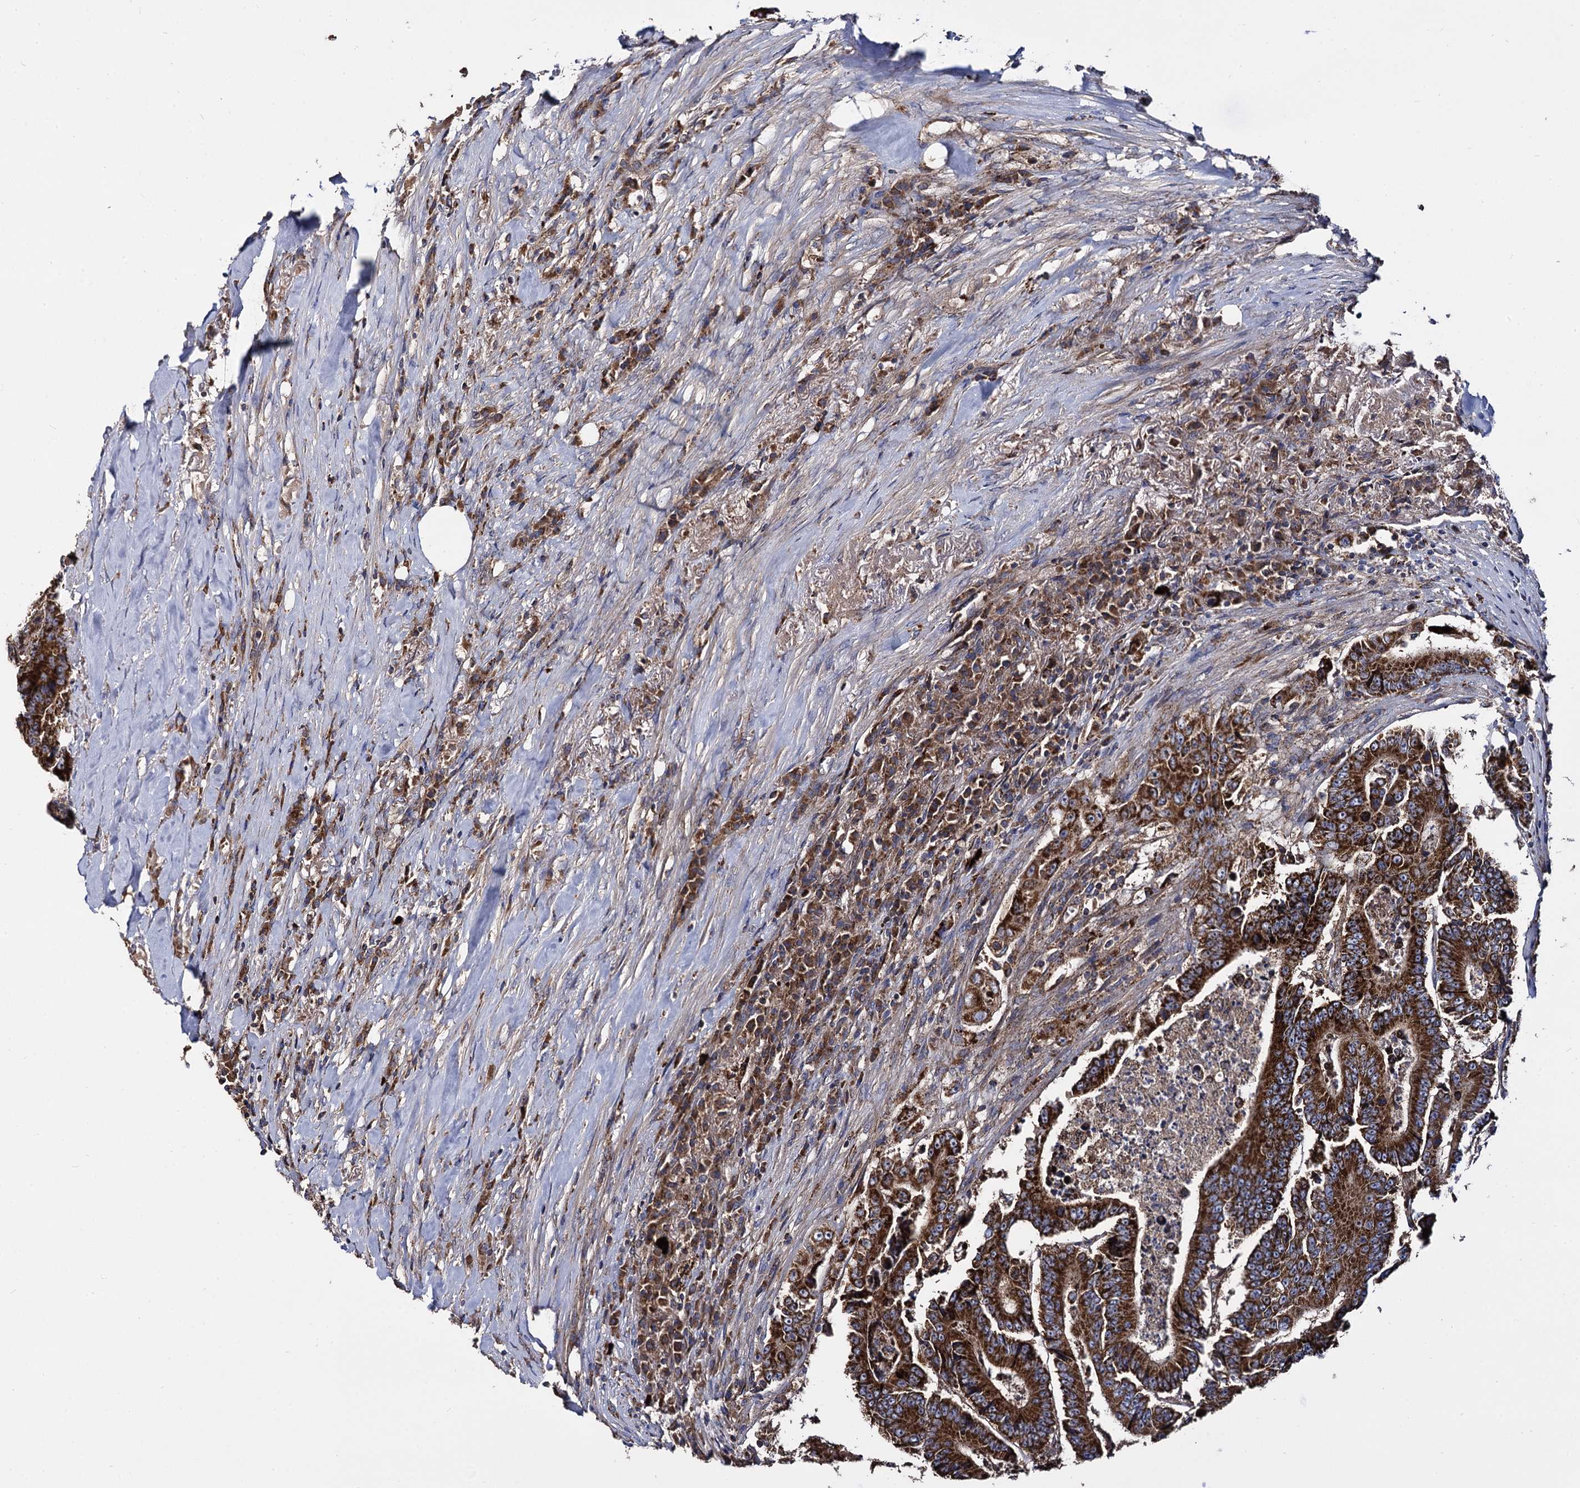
{"staining": {"intensity": "strong", "quantity": ">75%", "location": "cytoplasmic/membranous"}, "tissue": "colorectal cancer", "cell_type": "Tumor cells", "image_type": "cancer", "snomed": [{"axis": "morphology", "description": "Adenocarcinoma, NOS"}, {"axis": "topography", "description": "Colon"}], "caption": "Tumor cells display high levels of strong cytoplasmic/membranous expression in approximately >75% of cells in colorectal adenocarcinoma.", "gene": "IQCH", "patient": {"sex": "male", "age": 83}}